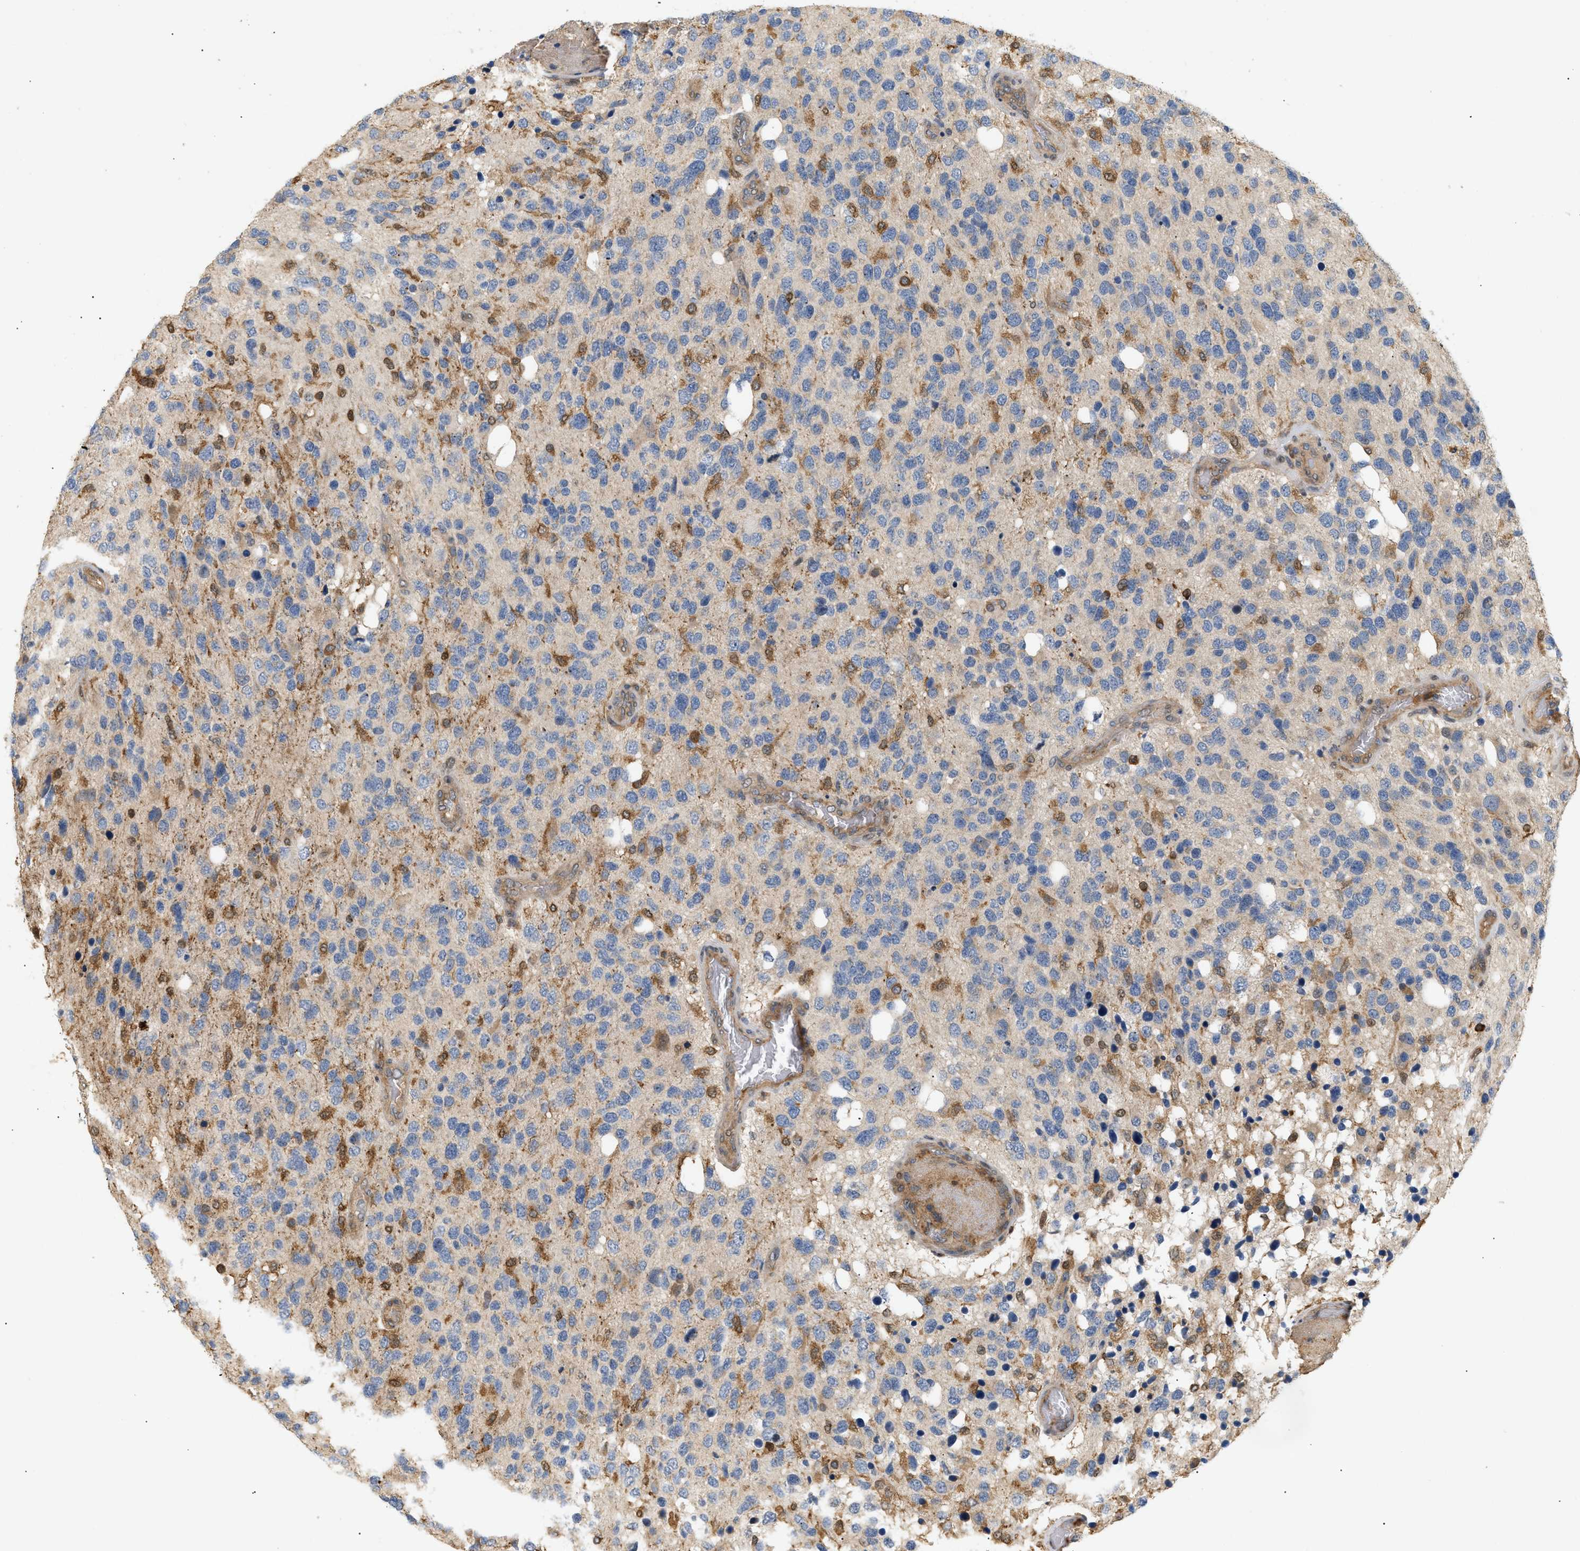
{"staining": {"intensity": "negative", "quantity": "none", "location": "none"}, "tissue": "glioma", "cell_type": "Tumor cells", "image_type": "cancer", "snomed": [{"axis": "morphology", "description": "Glioma, malignant, High grade"}, {"axis": "topography", "description": "Brain"}], "caption": "Histopathology image shows no significant protein staining in tumor cells of glioma.", "gene": "FARS2", "patient": {"sex": "female", "age": 58}}